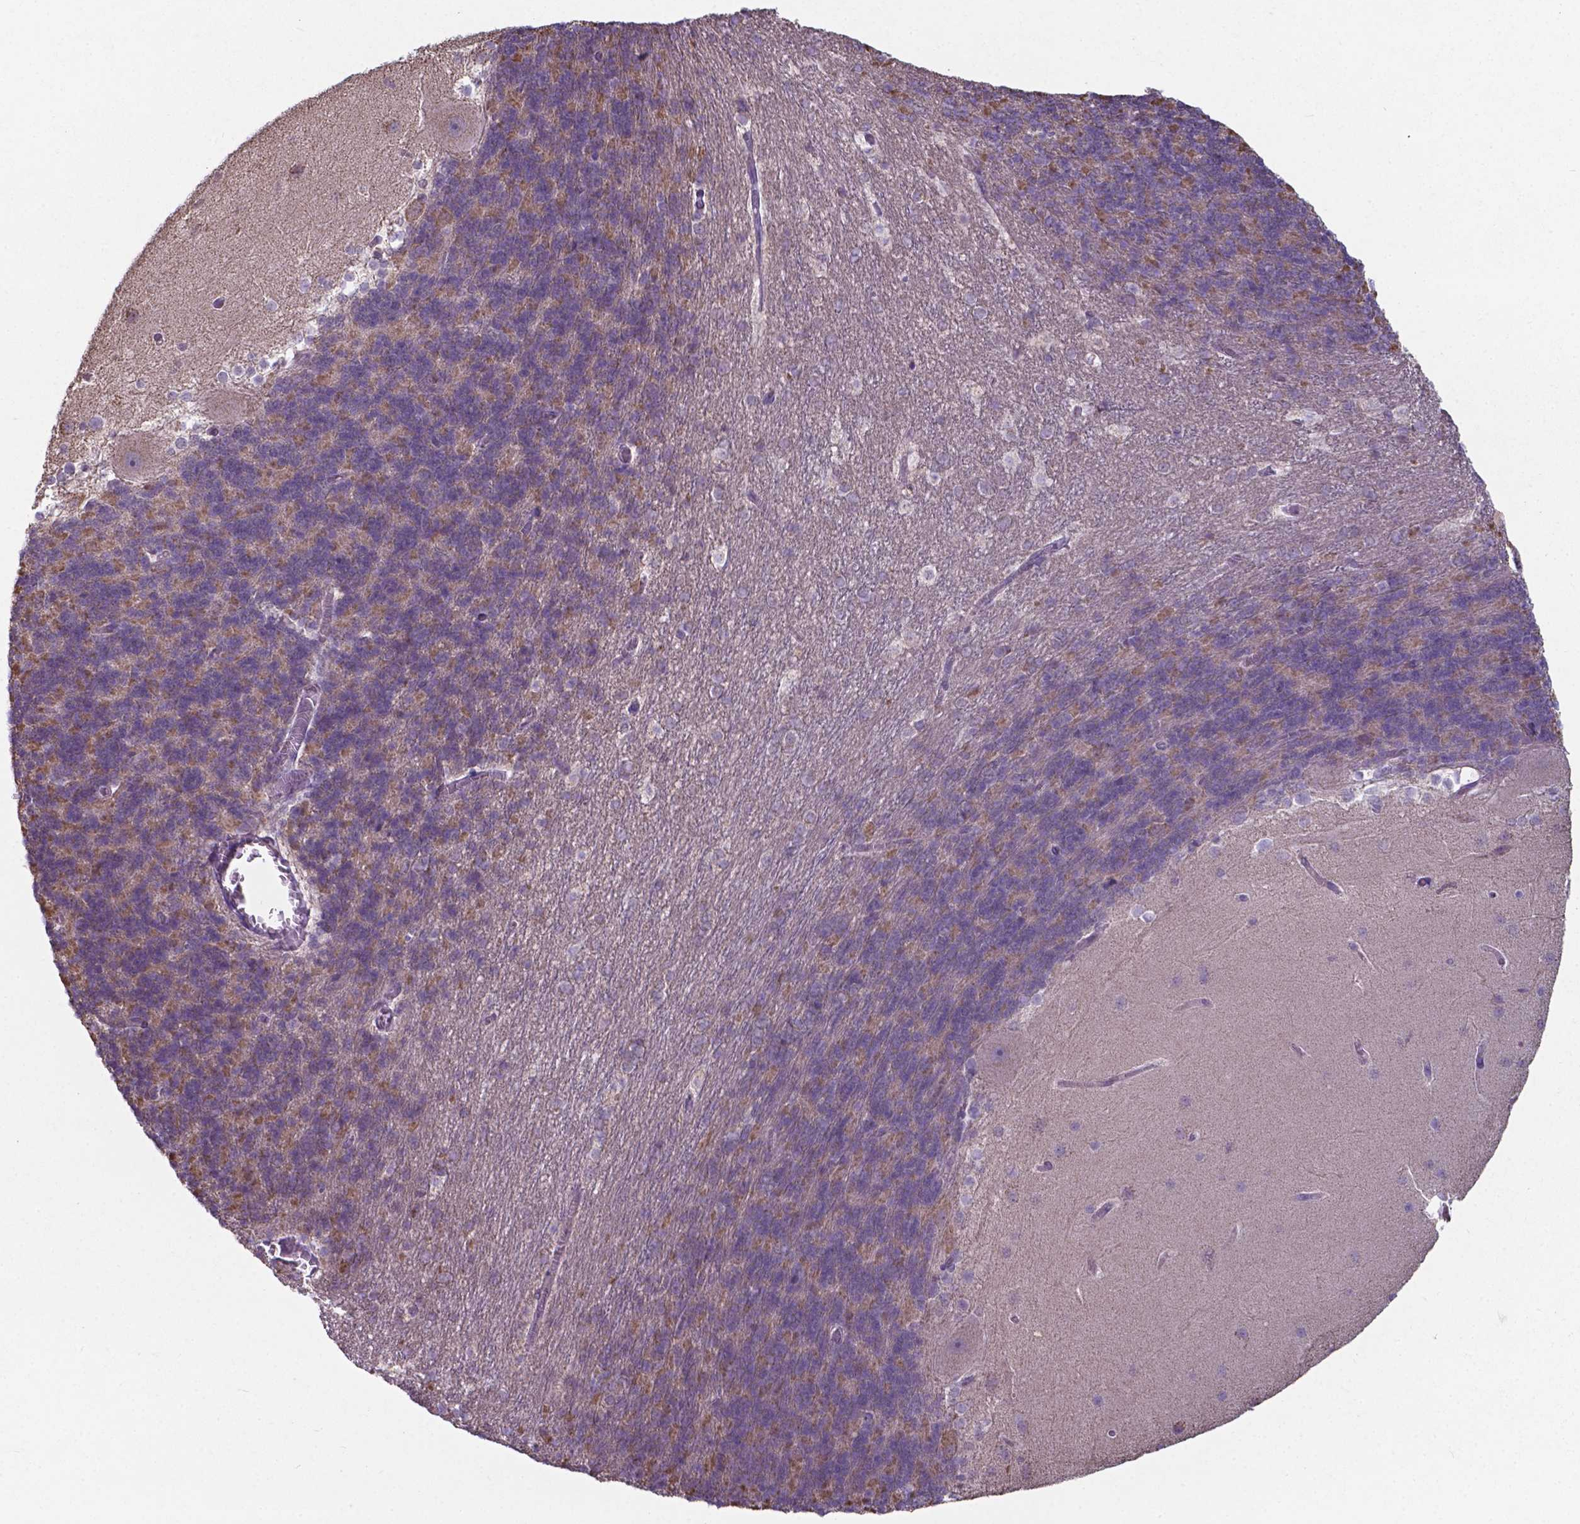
{"staining": {"intensity": "weak", "quantity": "25%-75%", "location": "cytoplasmic/membranous"}, "tissue": "cerebellum", "cell_type": "Cells in granular layer", "image_type": "normal", "snomed": [{"axis": "morphology", "description": "Normal tissue, NOS"}, {"axis": "topography", "description": "Cerebellum"}], "caption": "Weak cytoplasmic/membranous expression for a protein is present in approximately 25%-75% of cells in granular layer of unremarkable cerebellum using immunohistochemistry.", "gene": "FAM114A1", "patient": {"sex": "female", "age": 19}}